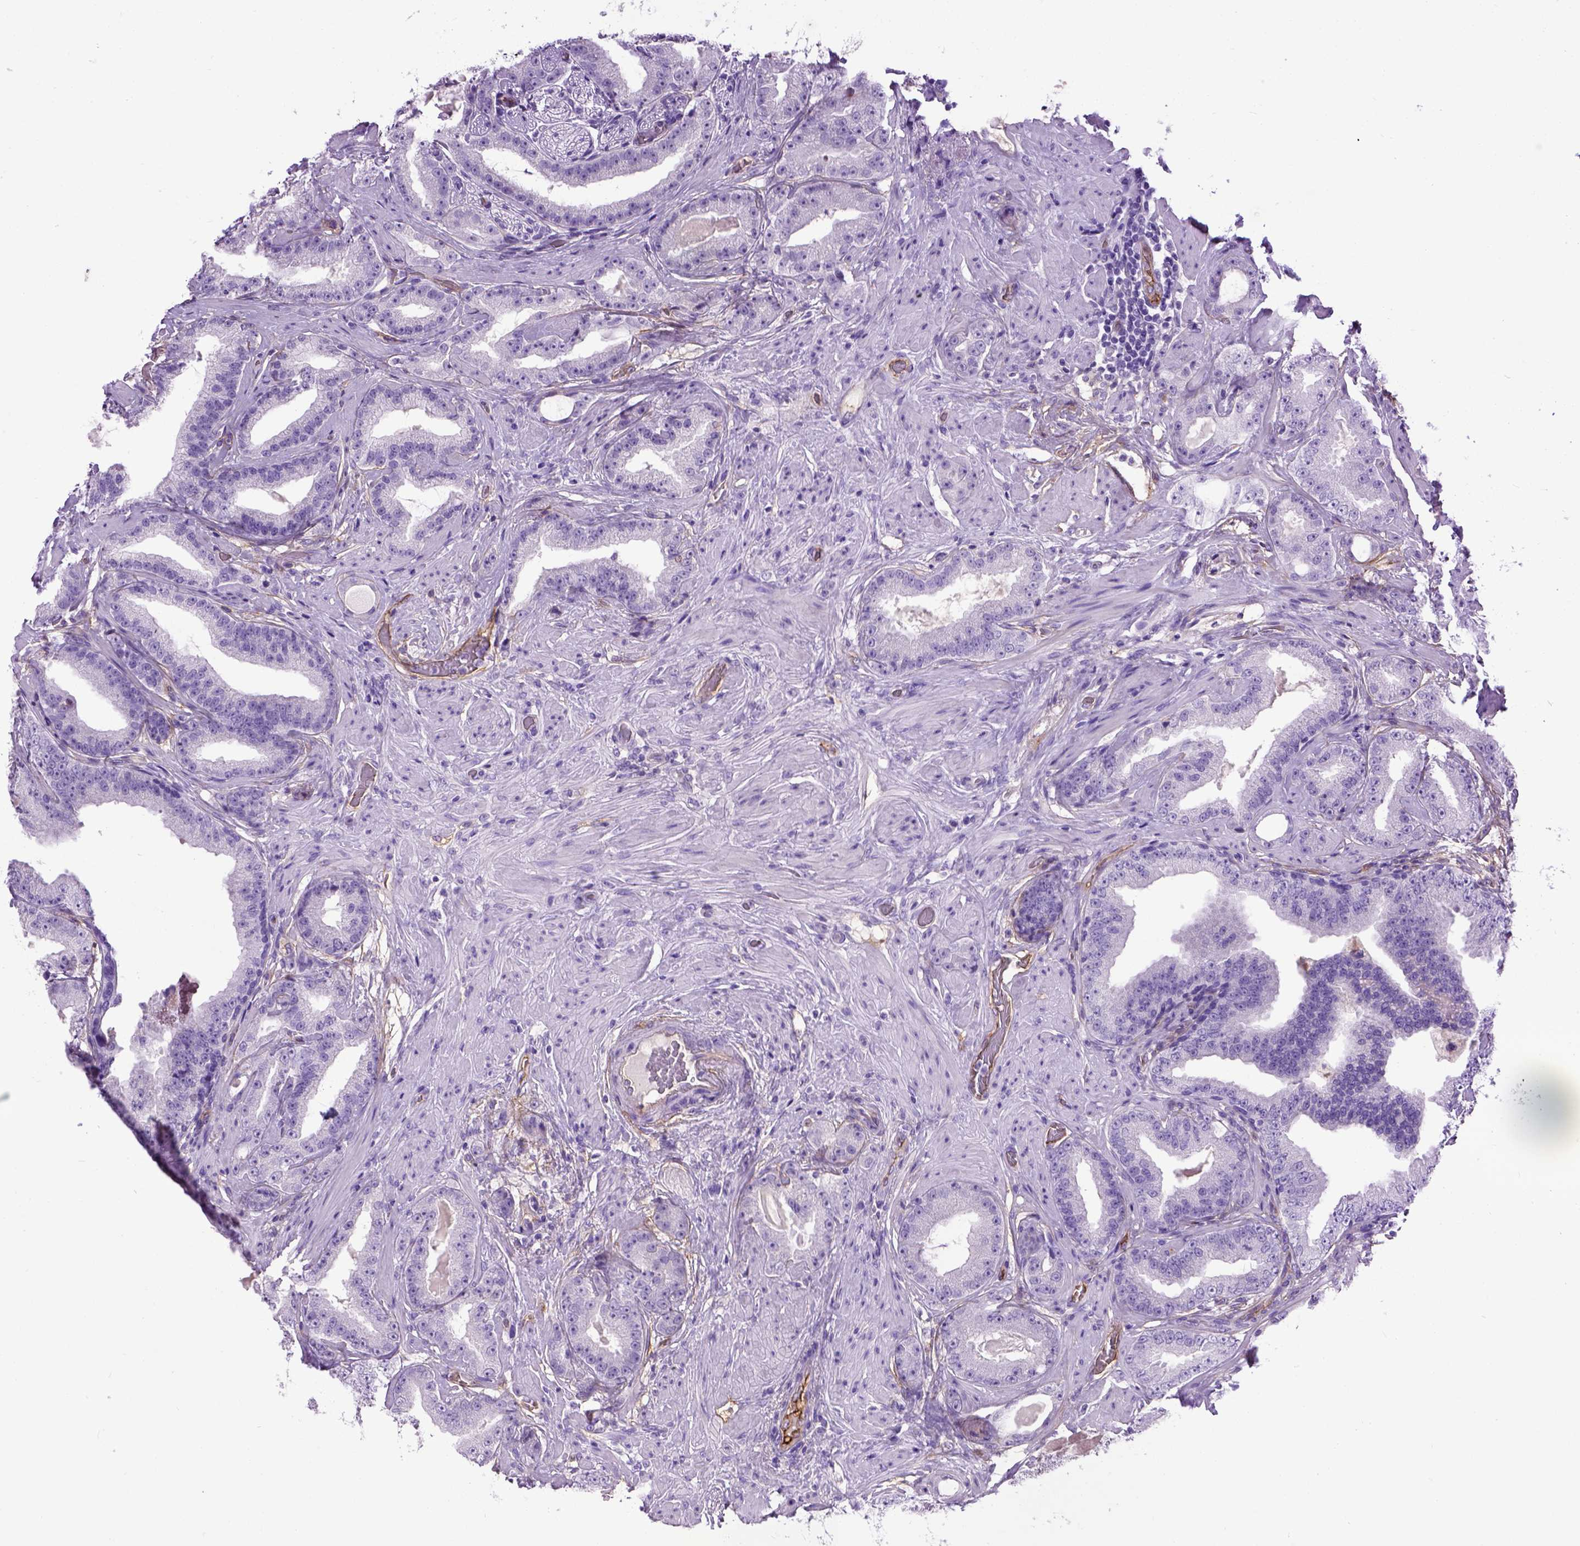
{"staining": {"intensity": "negative", "quantity": "none", "location": "none"}, "tissue": "prostate cancer", "cell_type": "Tumor cells", "image_type": "cancer", "snomed": [{"axis": "morphology", "description": "Adenocarcinoma, Low grade"}, {"axis": "topography", "description": "Prostate"}], "caption": "Image shows no protein staining in tumor cells of adenocarcinoma (low-grade) (prostate) tissue. Nuclei are stained in blue.", "gene": "ENG", "patient": {"sex": "male", "age": 60}}